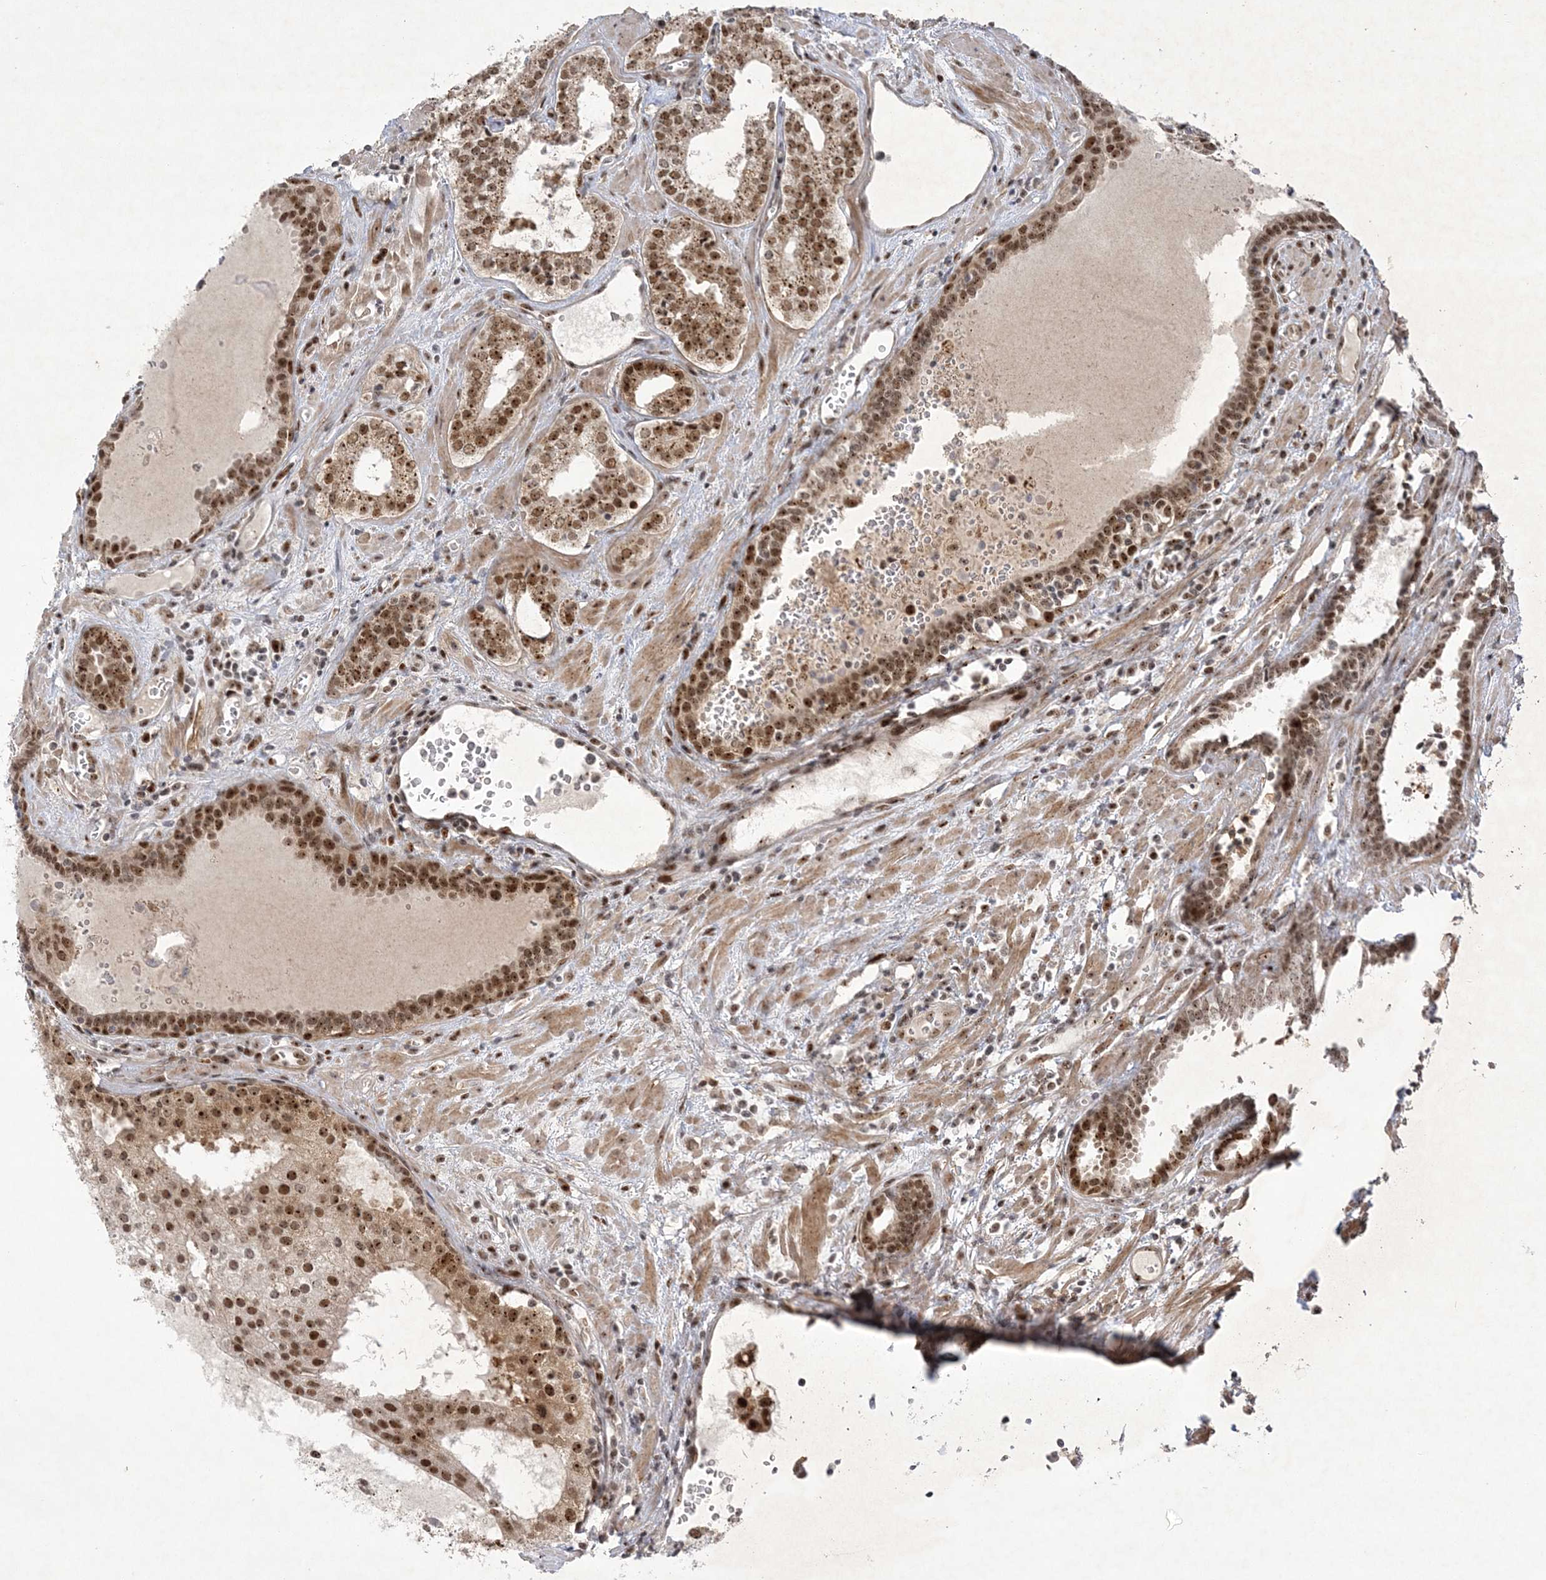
{"staining": {"intensity": "moderate", "quantity": ">75%", "location": "cytoplasmic/membranous,nuclear"}, "tissue": "prostate cancer", "cell_type": "Tumor cells", "image_type": "cancer", "snomed": [{"axis": "morphology", "description": "Adenocarcinoma, High grade"}, {"axis": "topography", "description": "Prostate"}], "caption": "Immunohistochemical staining of human prostate cancer reveals medium levels of moderate cytoplasmic/membranous and nuclear expression in about >75% of tumor cells.", "gene": "NPM3", "patient": {"sex": "male", "age": 68}}